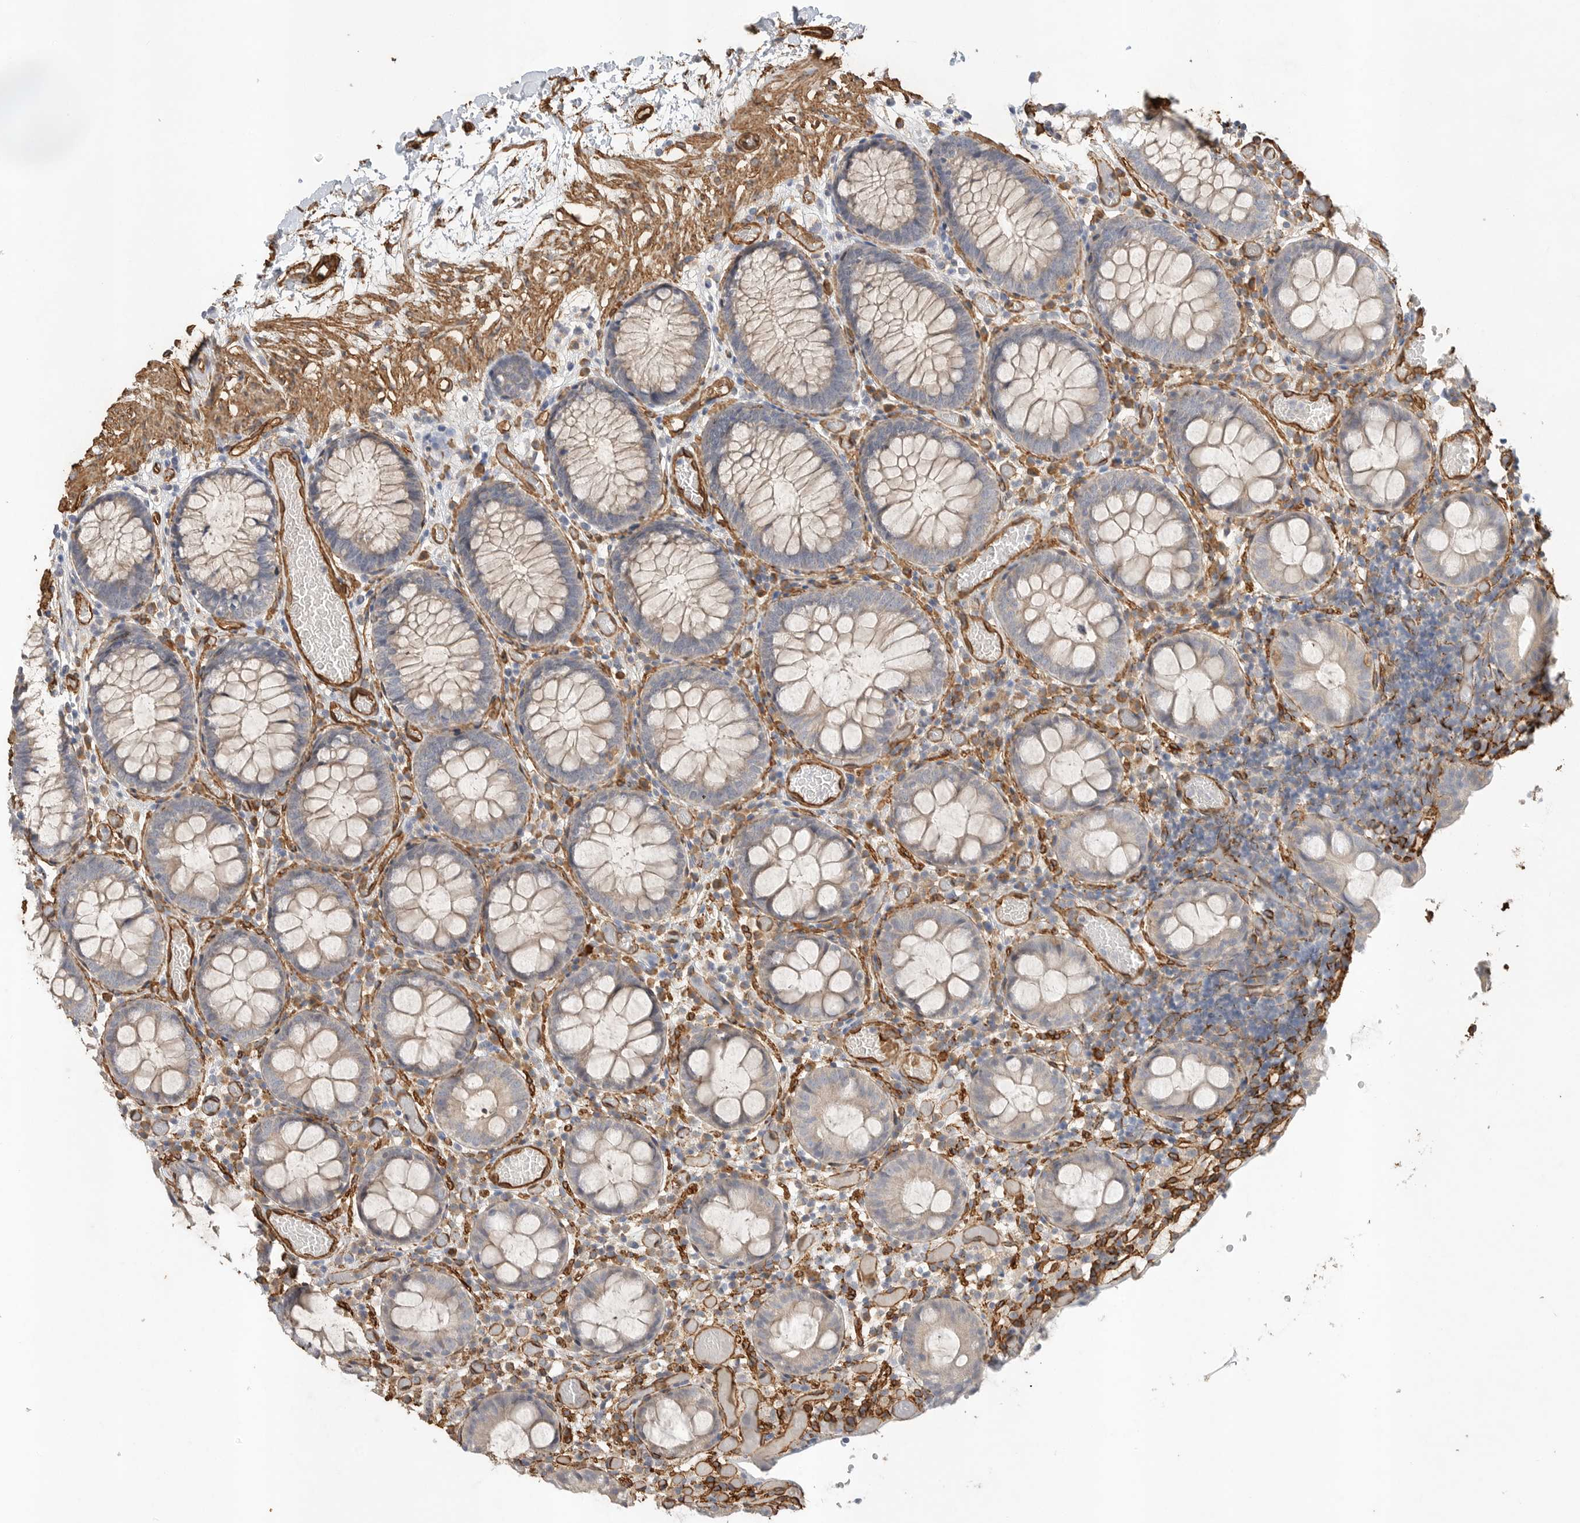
{"staining": {"intensity": "strong", "quantity": ">75%", "location": "cytoplasmic/membranous"}, "tissue": "colon", "cell_type": "Endothelial cells", "image_type": "normal", "snomed": [{"axis": "morphology", "description": "Normal tissue, NOS"}, {"axis": "topography", "description": "Colon"}], "caption": "Immunohistochemistry (IHC) image of benign human colon stained for a protein (brown), which exhibits high levels of strong cytoplasmic/membranous expression in about >75% of endothelial cells.", "gene": "JMJD4", "patient": {"sex": "male", "age": 14}}